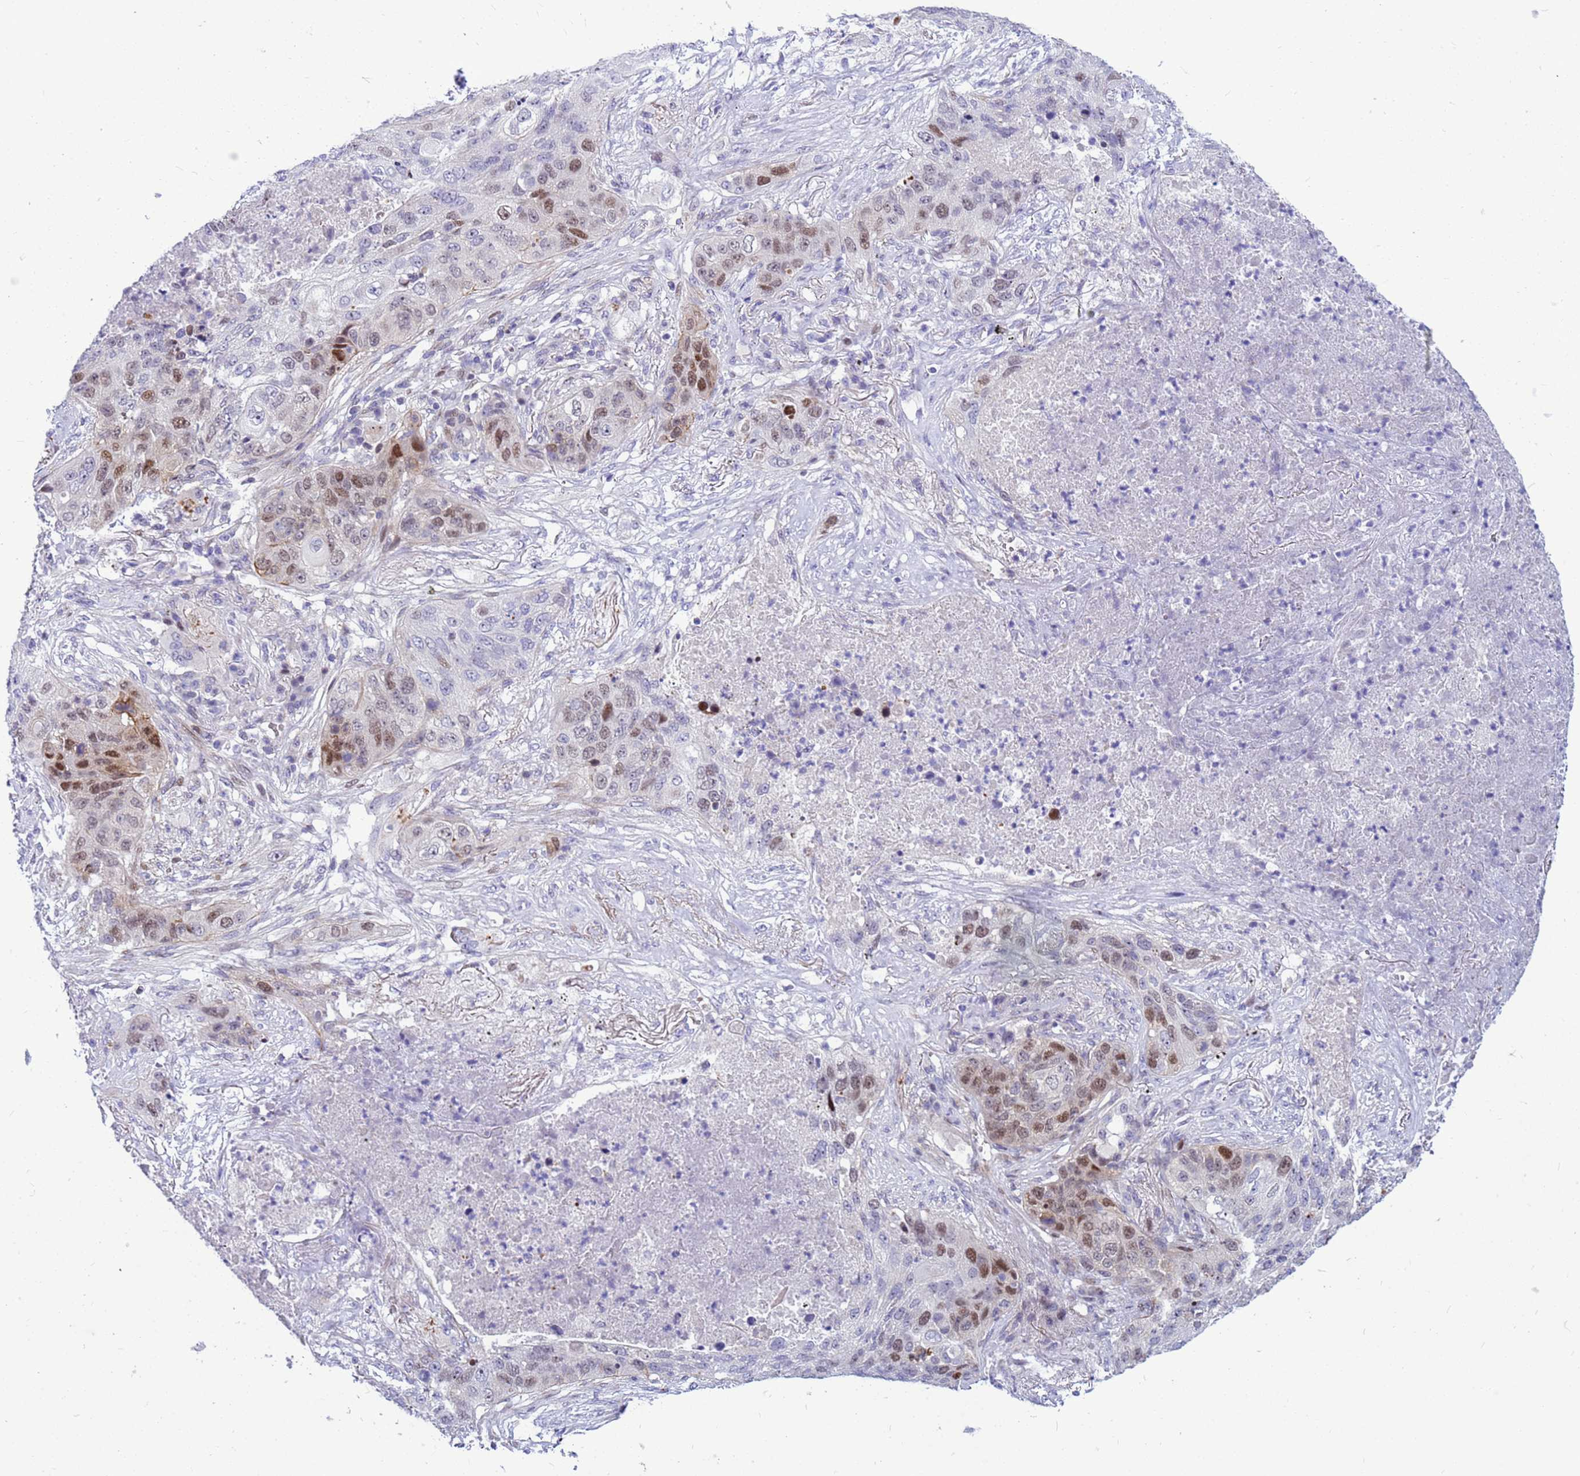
{"staining": {"intensity": "moderate", "quantity": "25%-75%", "location": "nuclear"}, "tissue": "lung cancer", "cell_type": "Tumor cells", "image_type": "cancer", "snomed": [{"axis": "morphology", "description": "Squamous cell carcinoma, NOS"}, {"axis": "topography", "description": "Lung"}], "caption": "This is a histology image of immunohistochemistry staining of lung squamous cell carcinoma, which shows moderate expression in the nuclear of tumor cells.", "gene": "ADAMTS7", "patient": {"sex": "female", "age": 63}}